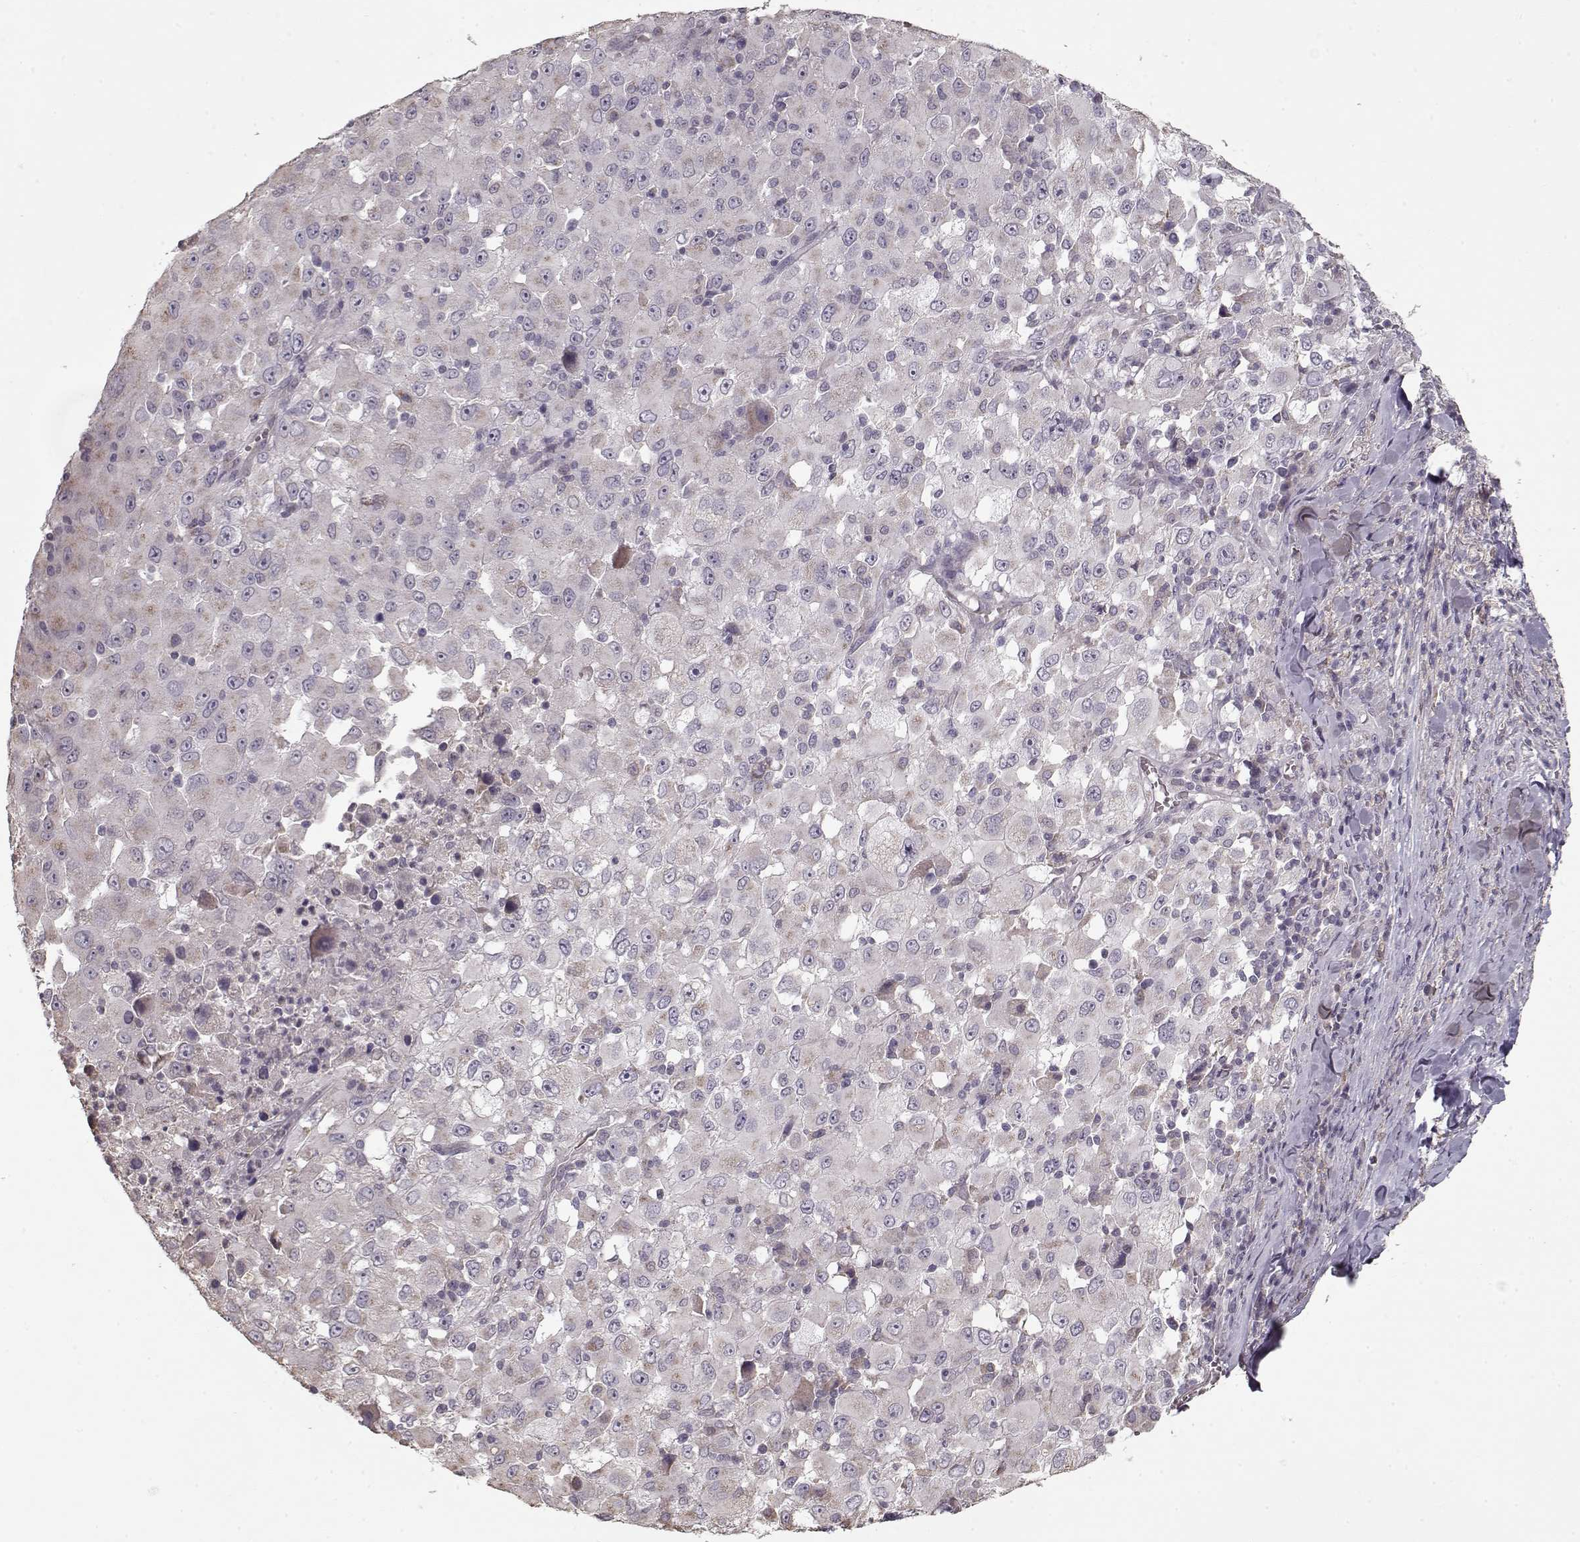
{"staining": {"intensity": "negative", "quantity": "none", "location": "none"}, "tissue": "melanoma", "cell_type": "Tumor cells", "image_type": "cancer", "snomed": [{"axis": "morphology", "description": "Malignant melanoma, Metastatic site"}, {"axis": "topography", "description": "Soft tissue"}], "caption": "DAB (3,3'-diaminobenzidine) immunohistochemical staining of human melanoma reveals no significant positivity in tumor cells.", "gene": "LAMA2", "patient": {"sex": "male", "age": 50}}